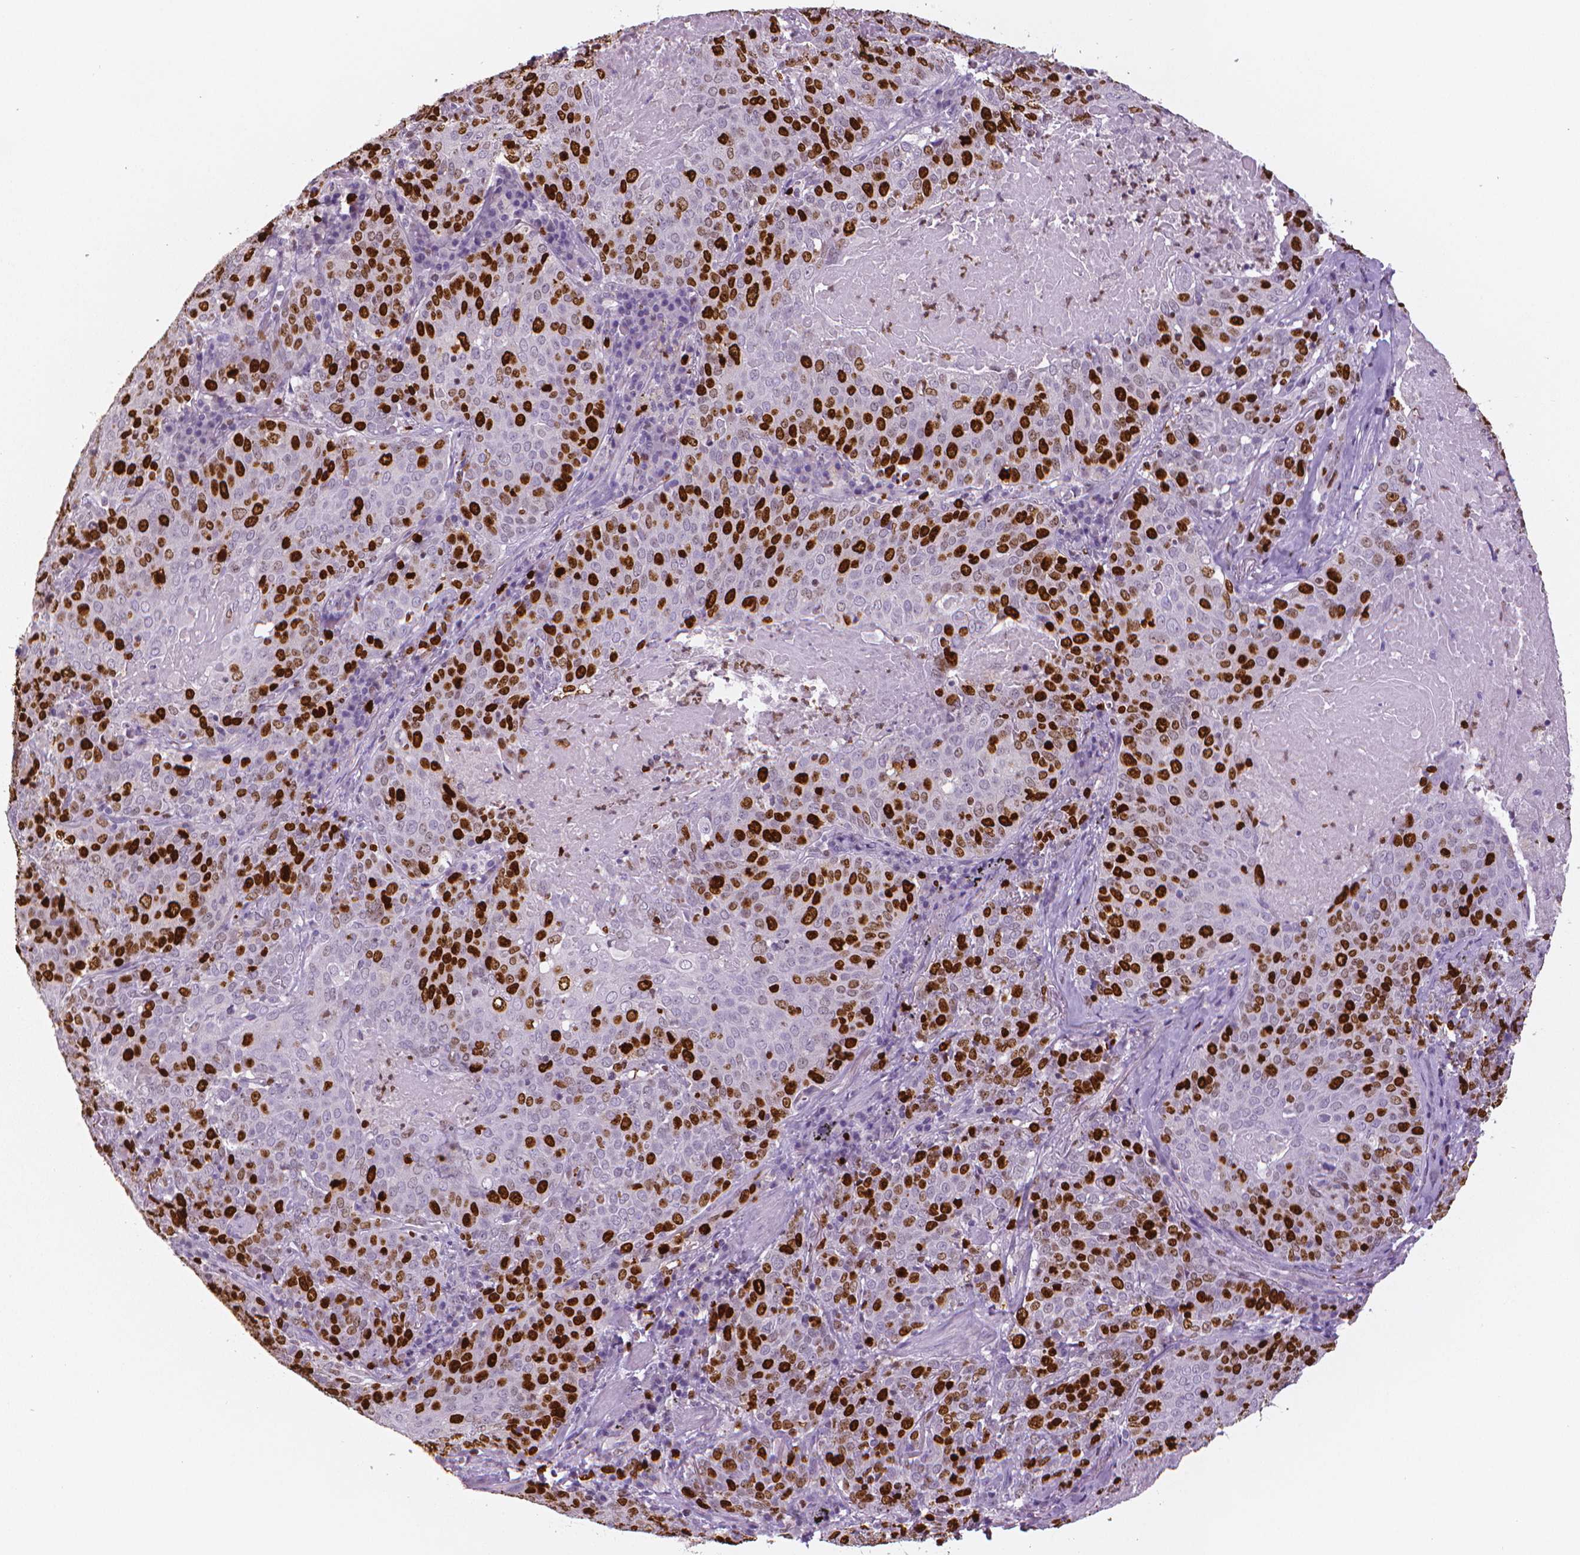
{"staining": {"intensity": "strong", "quantity": "25%-75%", "location": "nuclear"}, "tissue": "lung cancer", "cell_type": "Tumor cells", "image_type": "cancer", "snomed": [{"axis": "morphology", "description": "Squamous cell carcinoma, NOS"}, {"axis": "topography", "description": "Lung"}], "caption": "Human lung cancer (squamous cell carcinoma) stained for a protein (brown) displays strong nuclear positive staining in about 25%-75% of tumor cells.", "gene": "MKI67", "patient": {"sex": "male", "age": 82}}